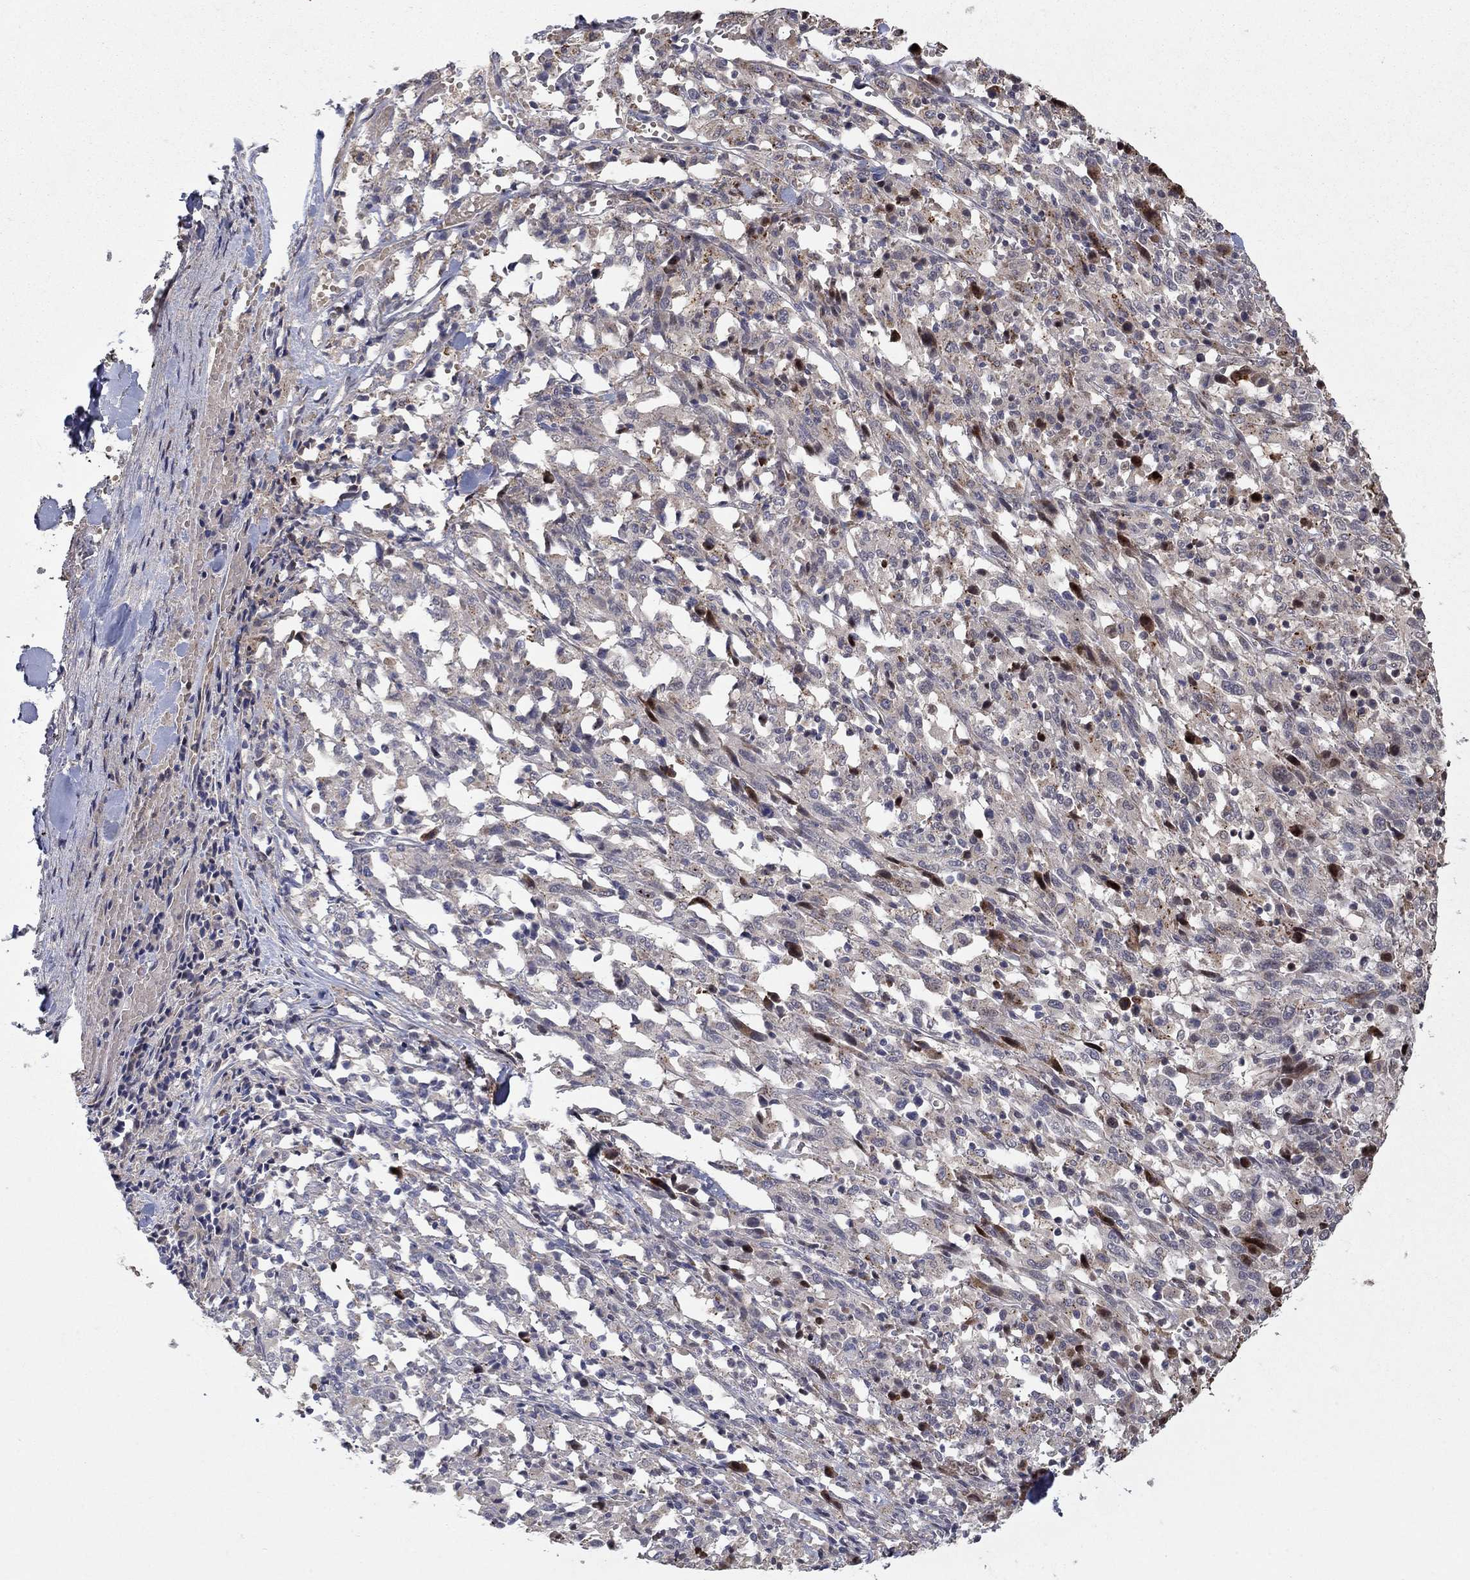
{"staining": {"intensity": "weak", "quantity": "25%-75%", "location": "cytoplasmic/membranous"}, "tissue": "melanoma", "cell_type": "Tumor cells", "image_type": "cancer", "snomed": [{"axis": "morphology", "description": "Malignant melanoma, NOS"}, {"axis": "topography", "description": "Skin"}], "caption": "Malignant melanoma tissue displays weak cytoplasmic/membranous expression in approximately 25%-75% of tumor cells", "gene": "LPCAT4", "patient": {"sex": "female", "age": 91}}